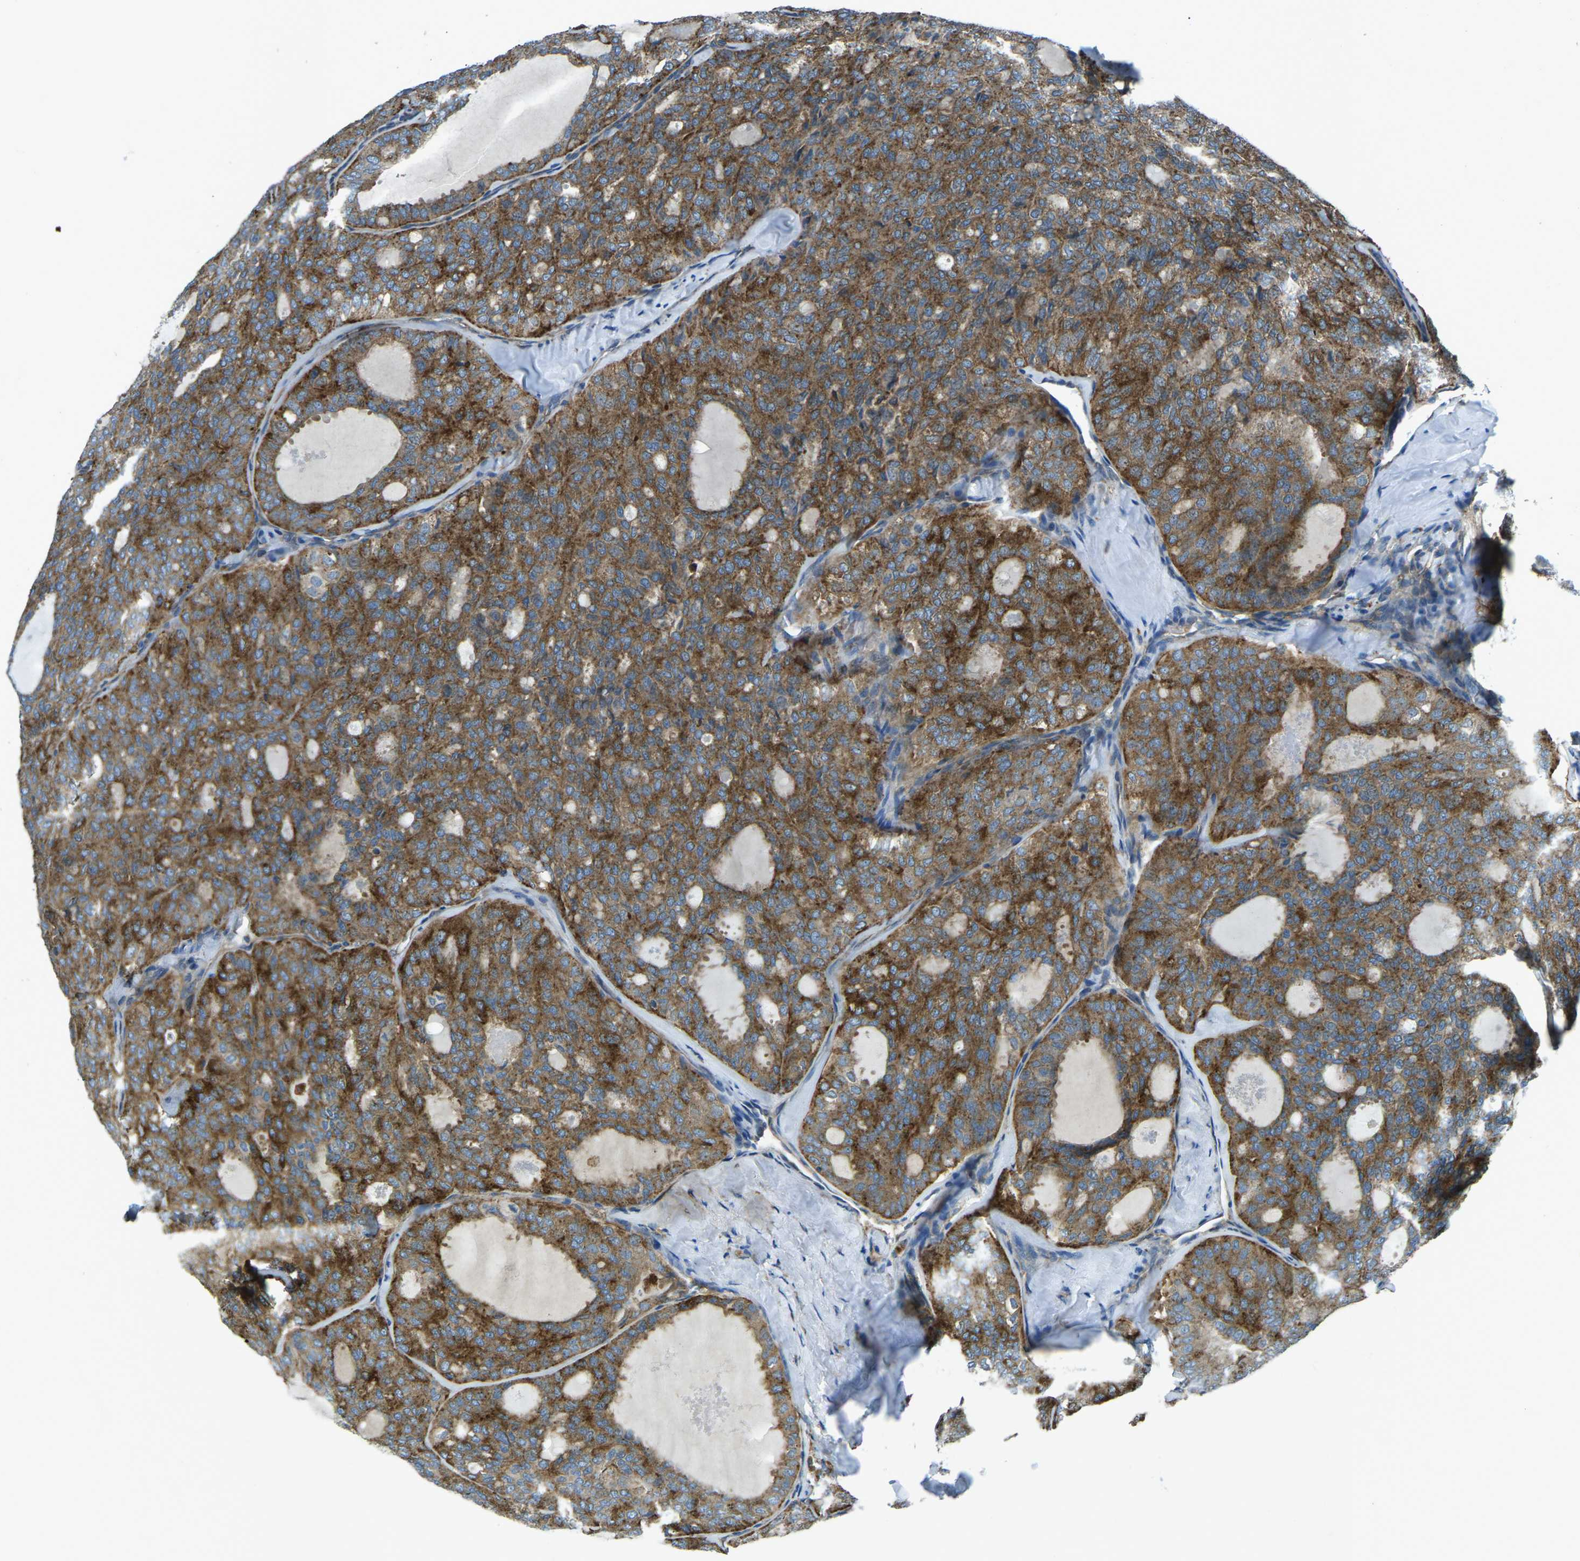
{"staining": {"intensity": "strong", "quantity": "25%-75%", "location": "cytoplasmic/membranous"}, "tissue": "thyroid cancer", "cell_type": "Tumor cells", "image_type": "cancer", "snomed": [{"axis": "morphology", "description": "Follicular adenoma carcinoma, NOS"}, {"axis": "topography", "description": "Thyroid gland"}], "caption": "DAB immunohistochemical staining of human thyroid follicular adenoma carcinoma demonstrates strong cytoplasmic/membranous protein positivity in approximately 25%-75% of tumor cells.", "gene": "CDK17", "patient": {"sex": "male", "age": 75}}